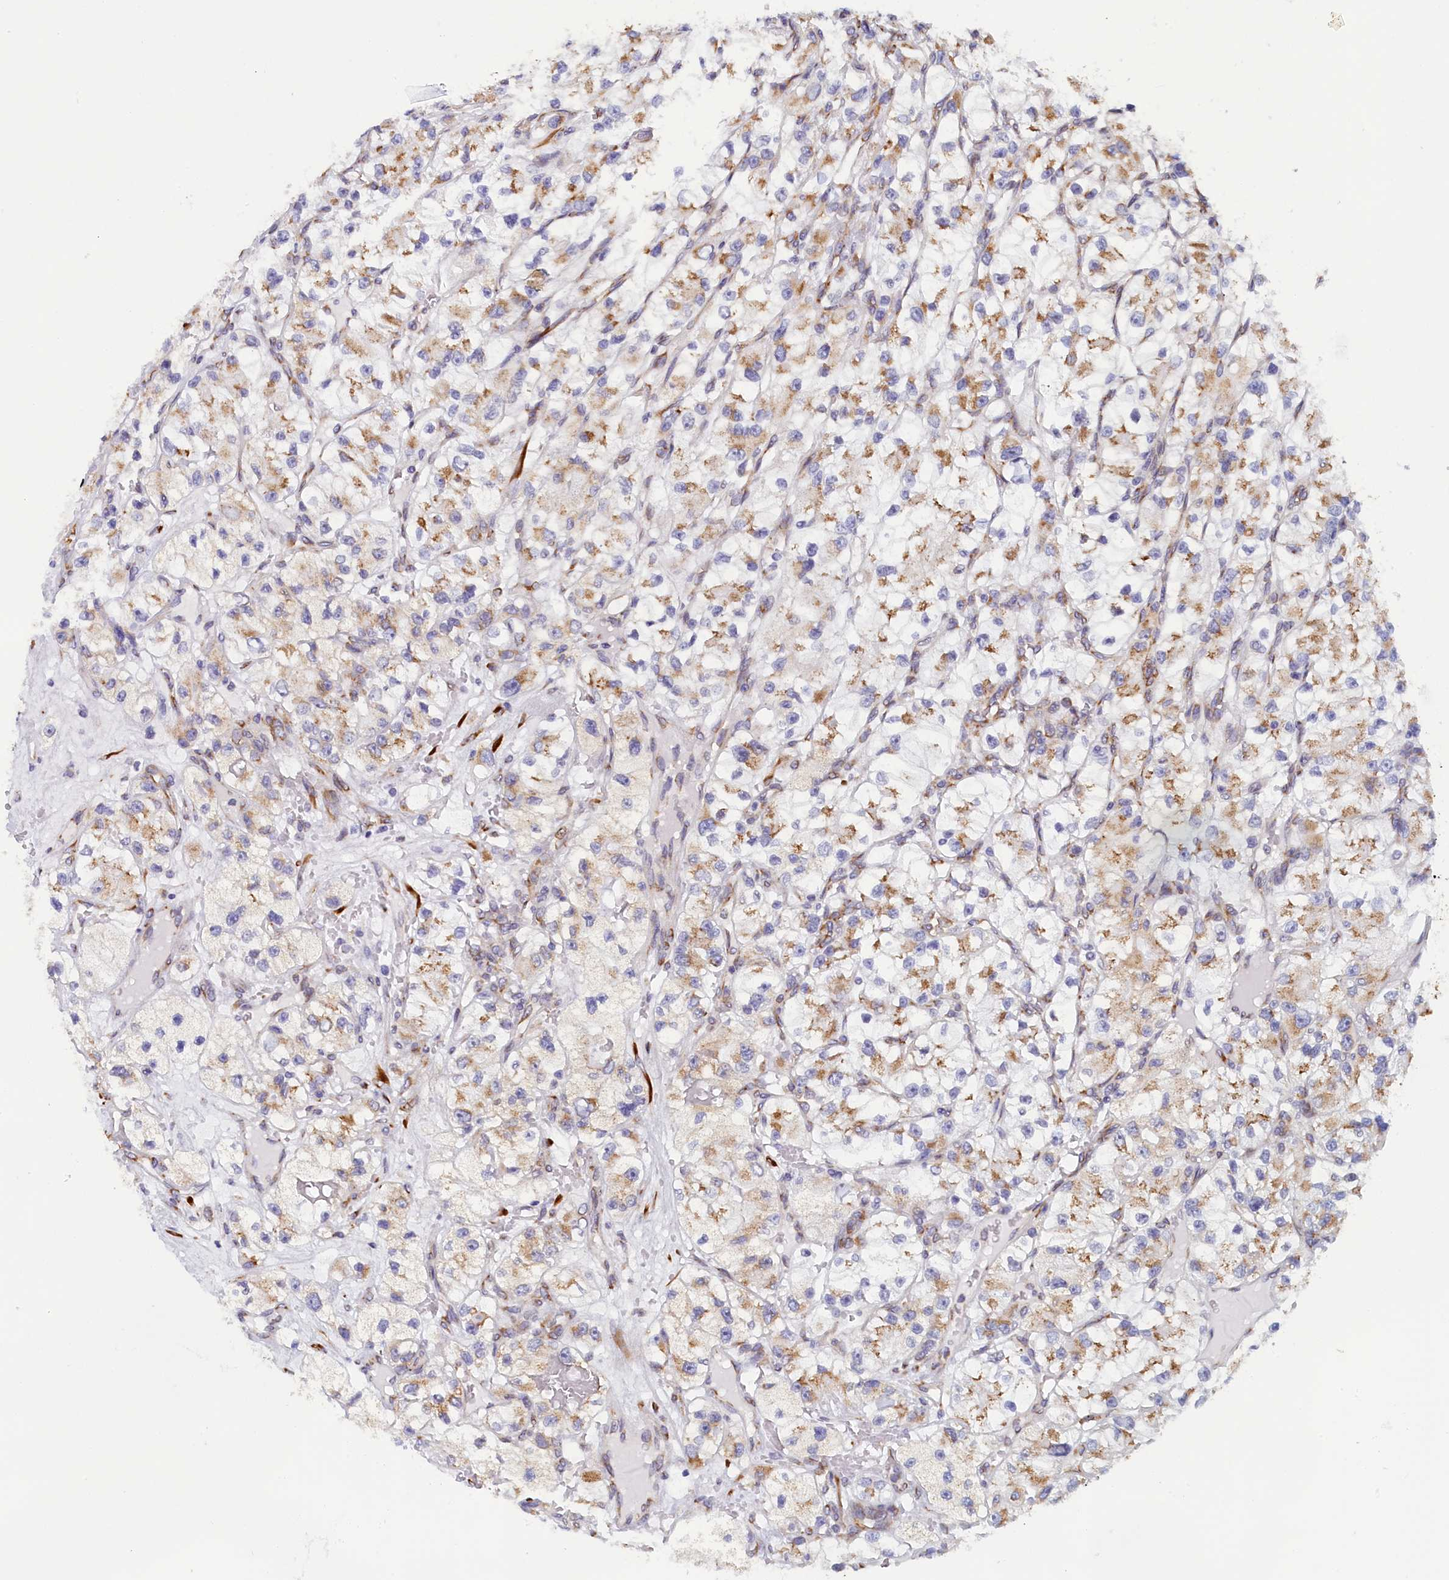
{"staining": {"intensity": "moderate", "quantity": "25%-75%", "location": "cytoplasmic/membranous"}, "tissue": "renal cancer", "cell_type": "Tumor cells", "image_type": "cancer", "snomed": [{"axis": "morphology", "description": "Adenocarcinoma, NOS"}, {"axis": "topography", "description": "Kidney"}], "caption": "Immunohistochemistry (DAB (3,3'-diaminobenzidine)) staining of renal adenocarcinoma demonstrates moderate cytoplasmic/membranous protein expression in approximately 25%-75% of tumor cells.", "gene": "CCDC68", "patient": {"sex": "female", "age": 57}}